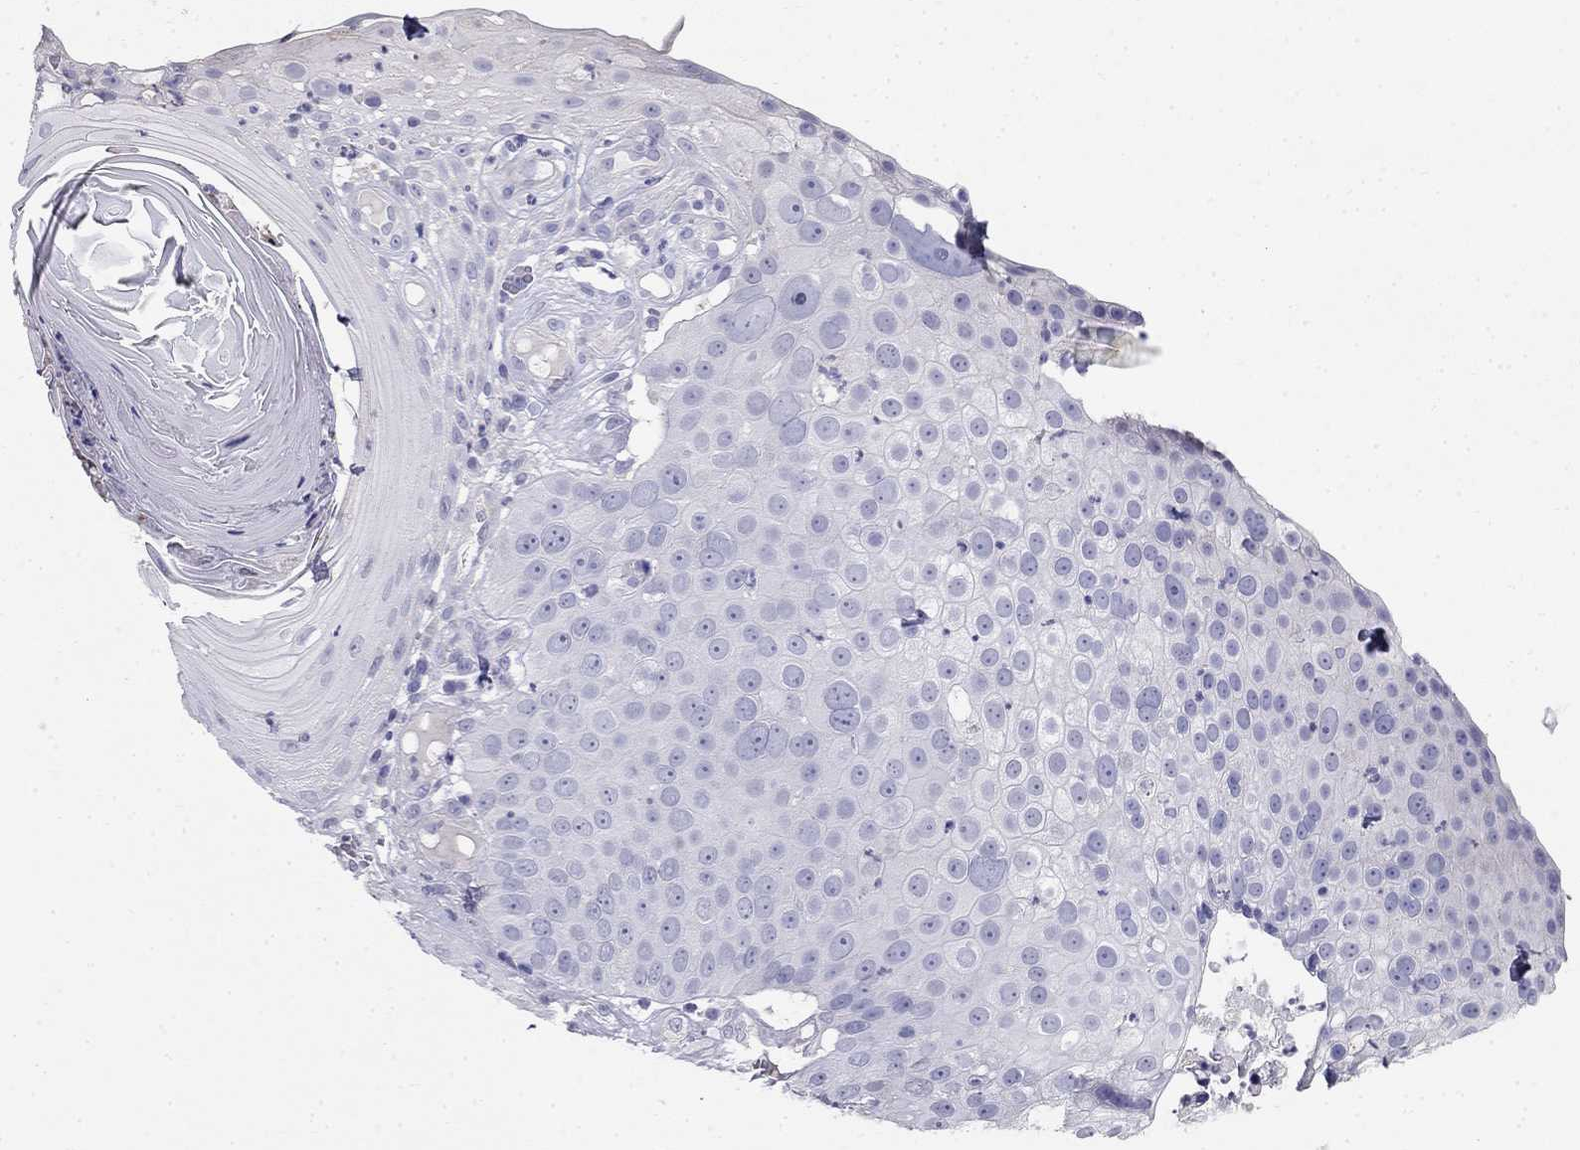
{"staining": {"intensity": "negative", "quantity": "none", "location": "none"}, "tissue": "skin cancer", "cell_type": "Tumor cells", "image_type": "cancer", "snomed": [{"axis": "morphology", "description": "Squamous cell carcinoma, NOS"}, {"axis": "topography", "description": "Skin"}], "caption": "This is an immunohistochemistry image of human squamous cell carcinoma (skin). There is no expression in tumor cells.", "gene": "LY6H", "patient": {"sex": "male", "age": 71}}